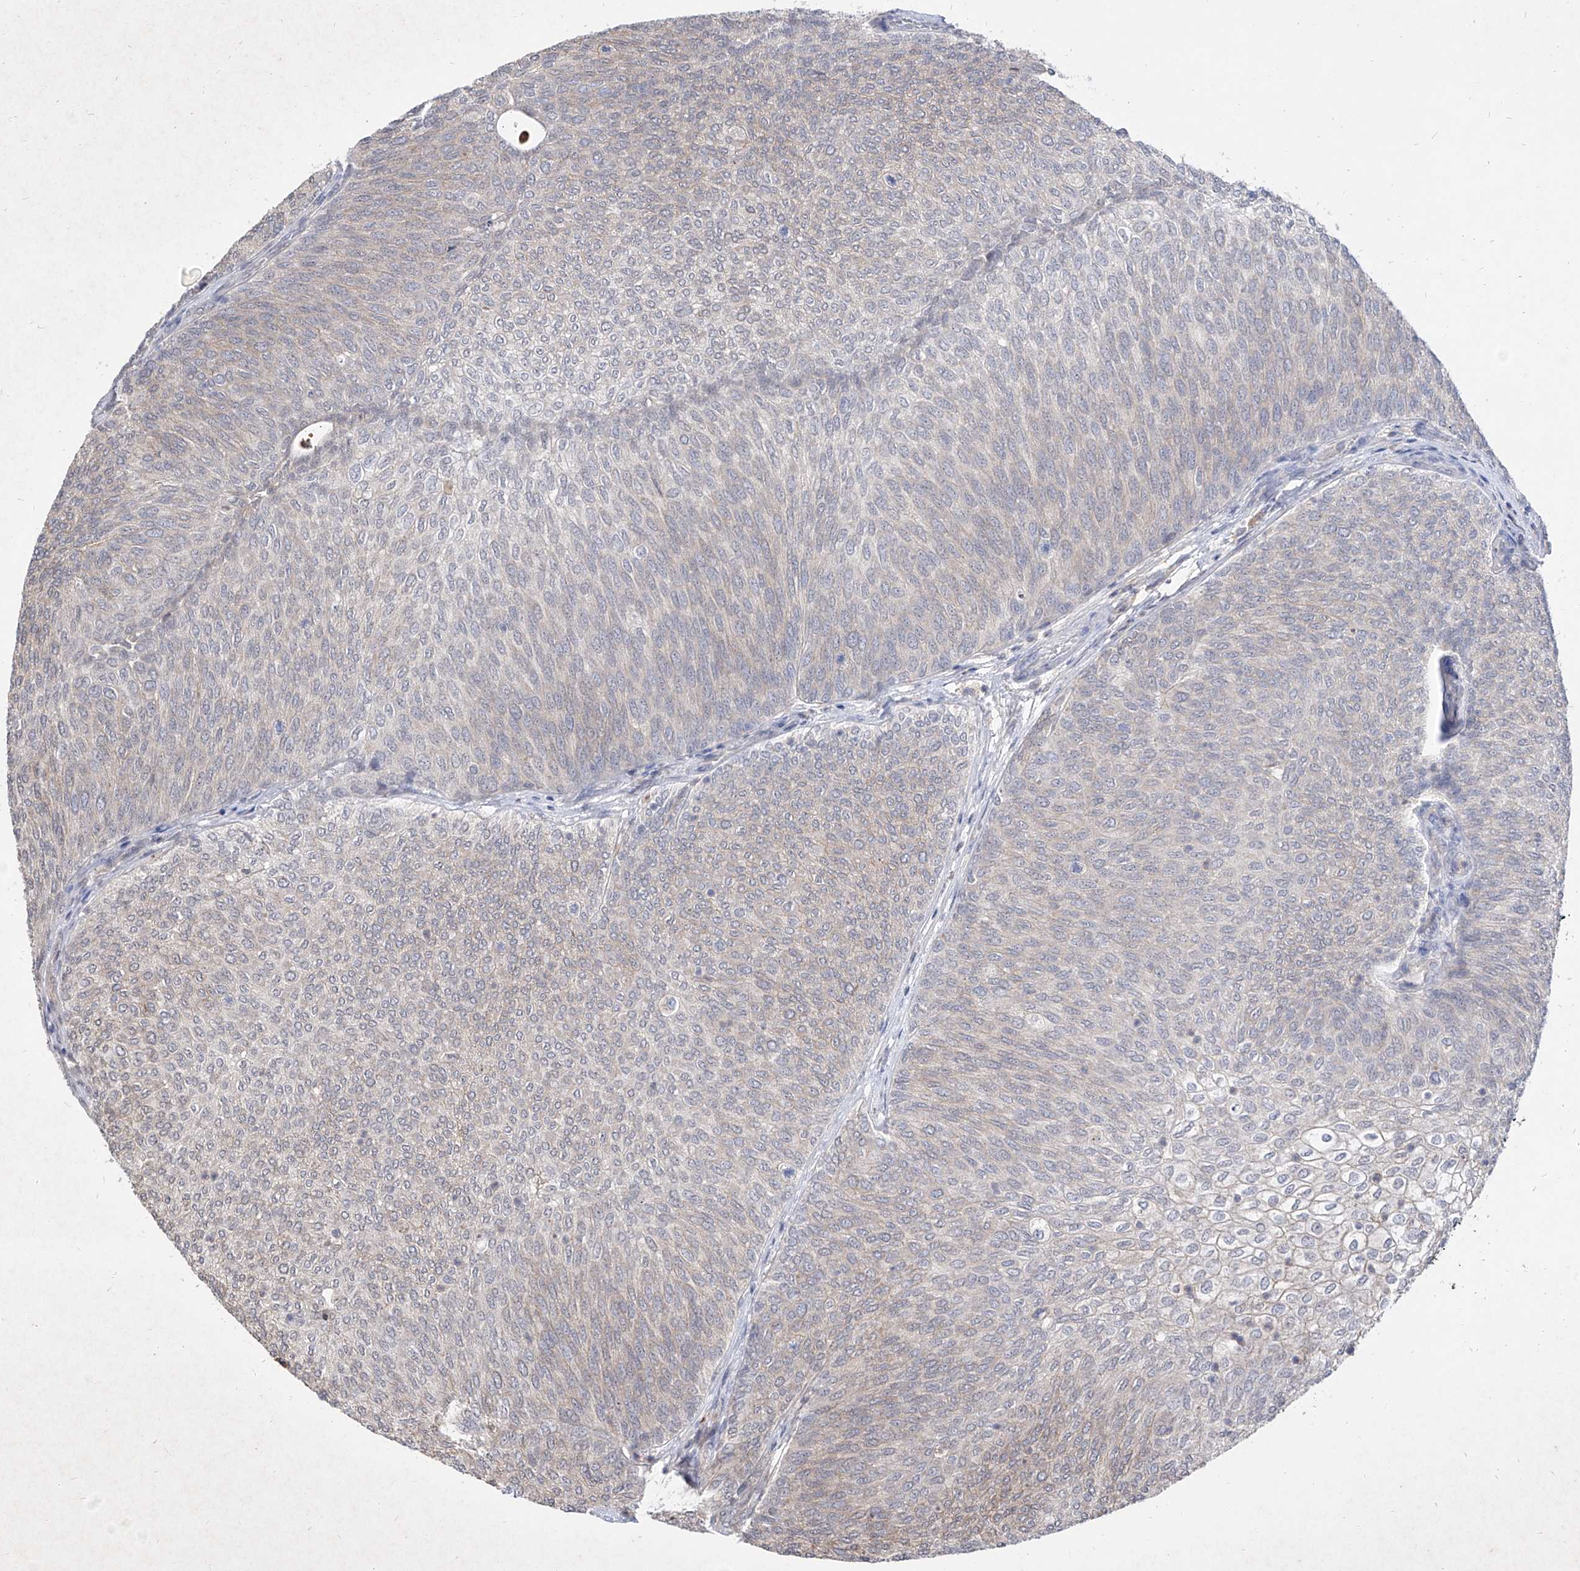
{"staining": {"intensity": "negative", "quantity": "none", "location": "none"}, "tissue": "urothelial cancer", "cell_type": "Tumor cells", "image_type": "cancer", "snomed": [{"axis": "morphology", "description": "Urothelial carcinoma, Low grade"}, {"axis": "topography", "description": "Urinary bladder"}], "caption": "Tumor cells show no significant protein staining in low-grade urothelial carcinoma. The staining was performed using DAB (3,3'-diaminobenzidine) to visualize the protein expression in brown, while the nuclei were stained in blue with hematoxylin (Magnification: 20x).", "gene": "C4A", "patient": {"sex": "female", "age": 79}}